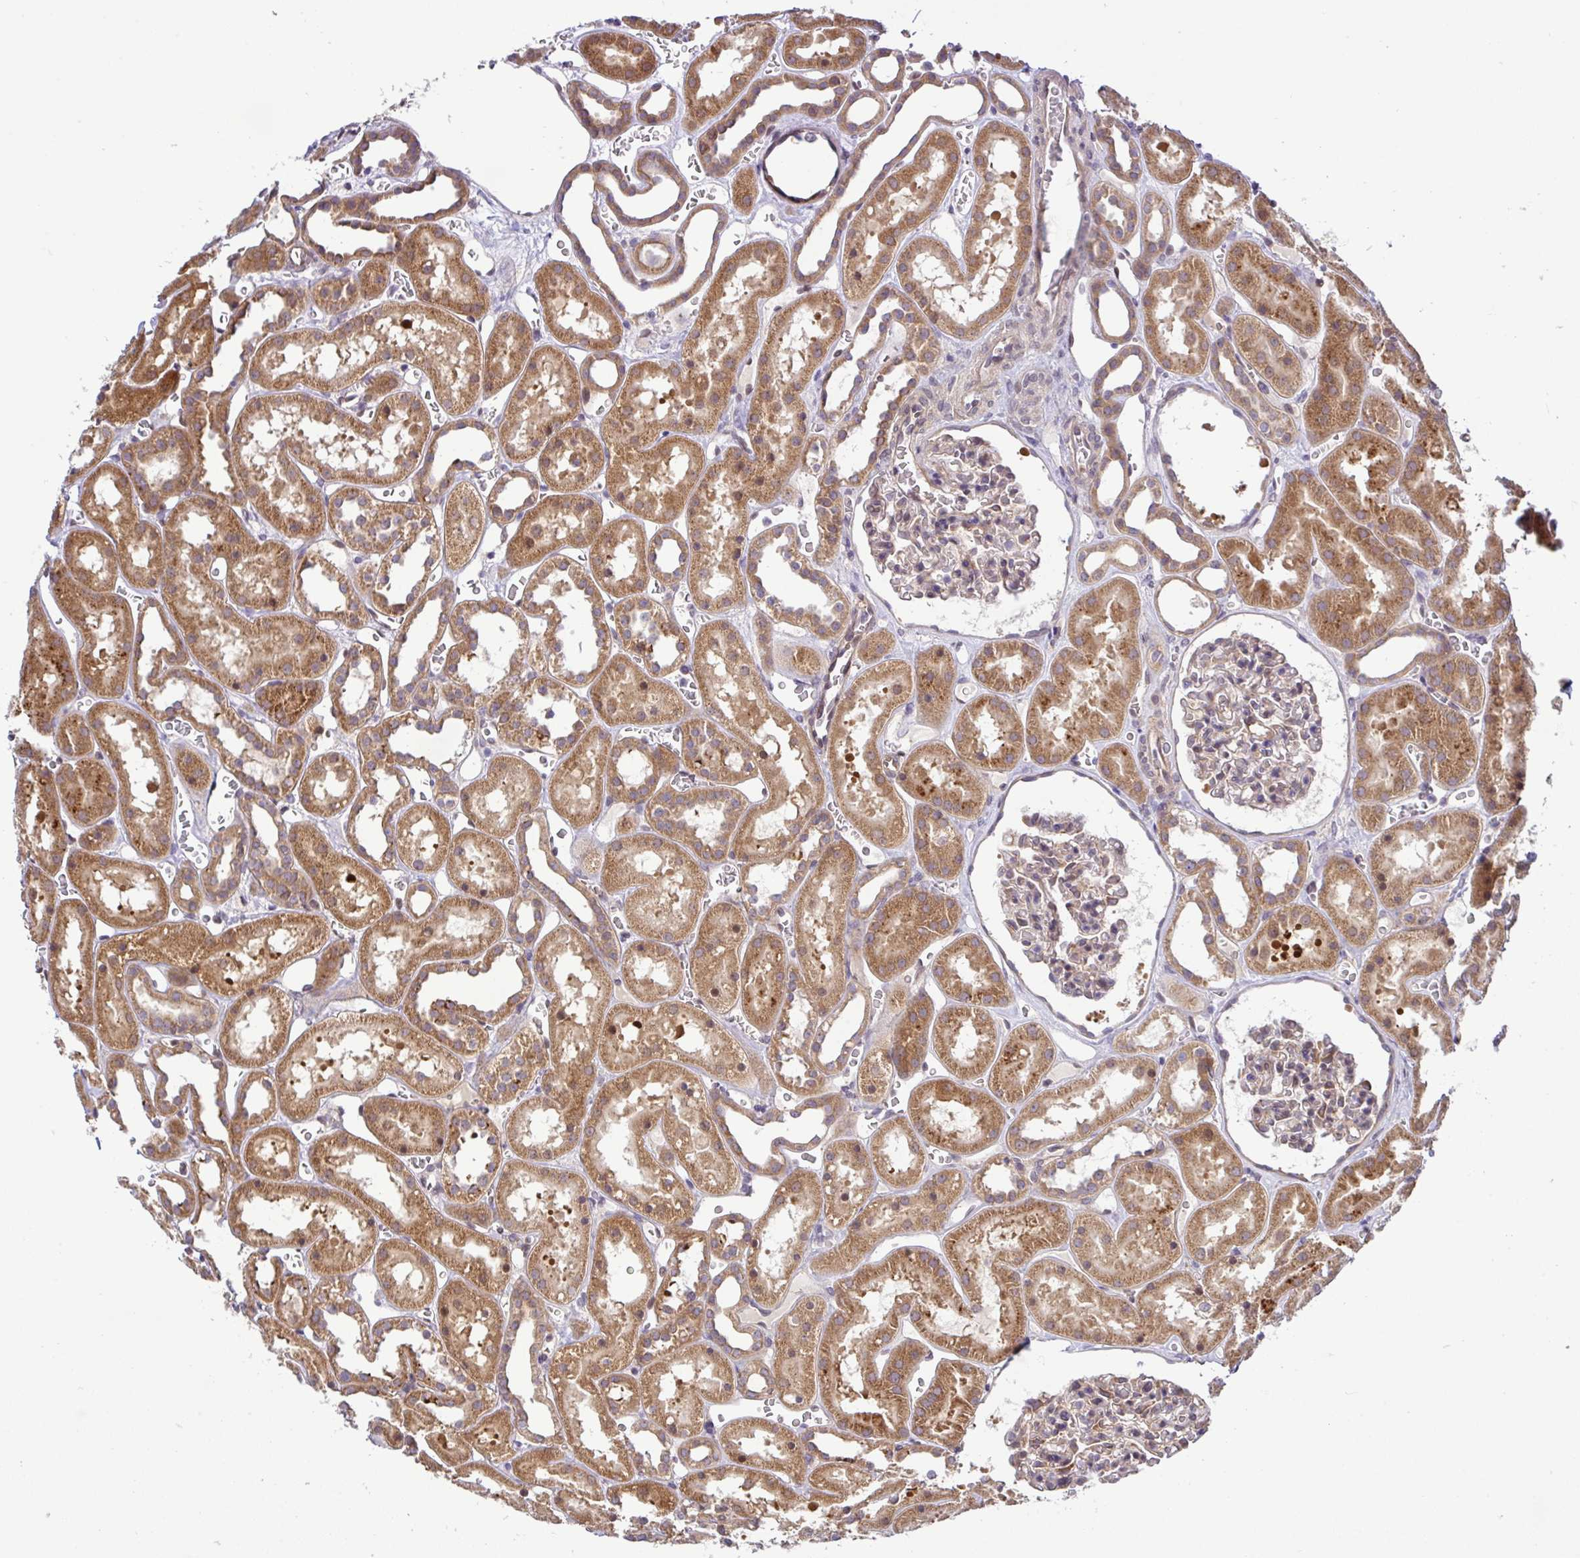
{"staining": {"intensity": "weak", "quantity": "25%-75%", "location": "cytoplasmic/membranous"}, "tissue": "kidney", "cell_type": "Cells in glomeruli", "image_type": "normal", "snomed": [{"axis": "morphology", "description": "Normal tissue, NOS"}, {"axis": "topography", "description": "Kidney"}], "caption": "Immunohistochemical staining of unremarkable human kidney exhibits weak cytoplasmic/membranous protein positivity in approximately 25%-75% of cells in glomeruli.", "gene": "UBE4A", "patient": {"sex": "female", "age": 41}}